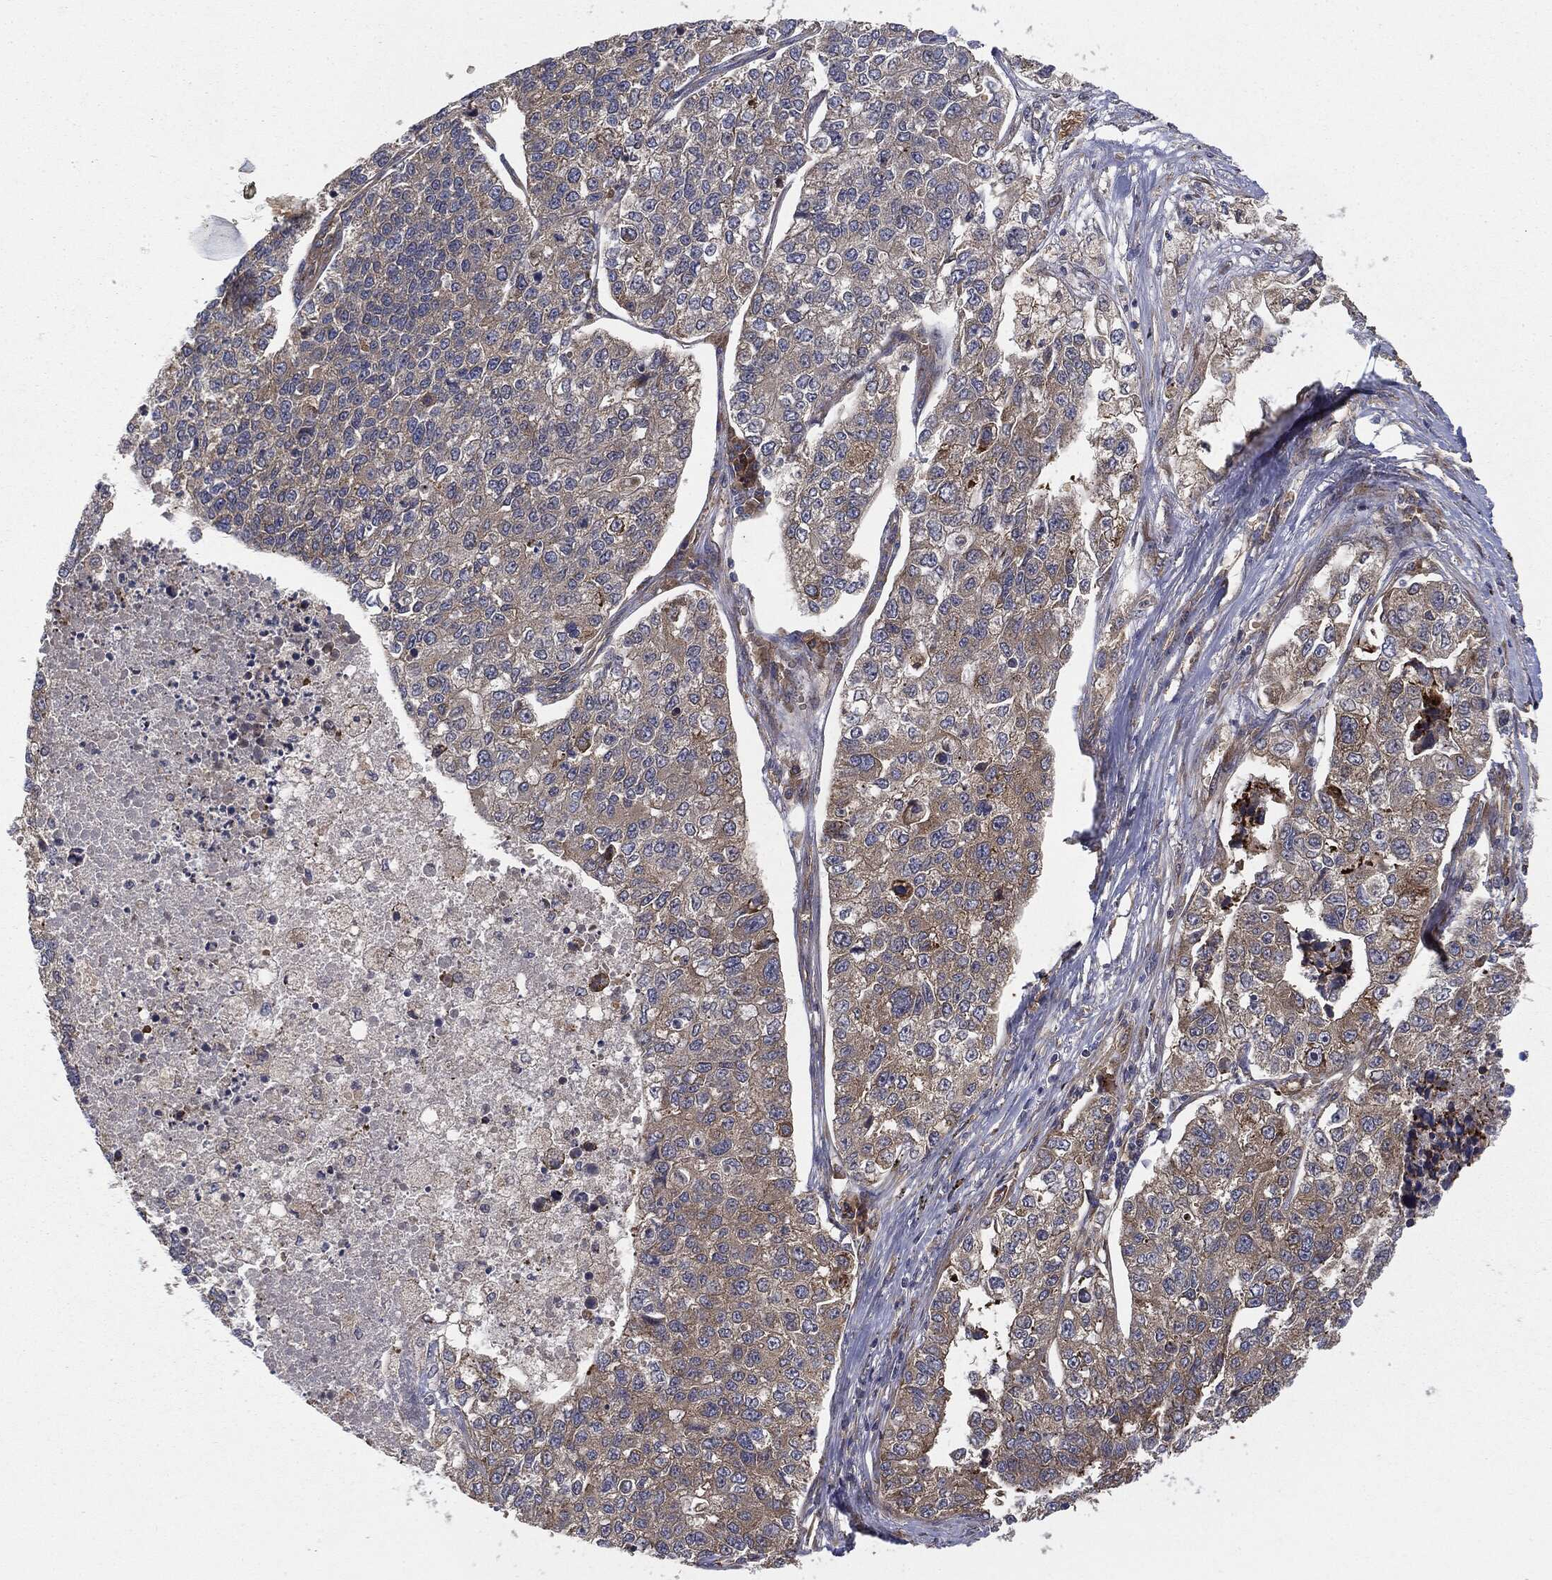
{"staining": {"intensity": "negative", "quantity": "none", "location": "none"}, "tissue": "lung cancer", "cell_type": "Tumor cells", "image_type": "cancer", "snomed": [{"axis": "morphology", "description": "Adenocarcinoma, NOS"}, {"axis": "topography", "description": "Lung"}], "caption": "Immunohistochemistry (IHC) histopathology image of human lung cancer (adenocarcinoma) stained for a protein (brown), which exhibits no expression in tumor cells. (Immunohistochemistry (IHC), brightfield microscopy, high magnification).", "gene": "EIF2AK2", "patient": {"sex": "male", "age": 49}}